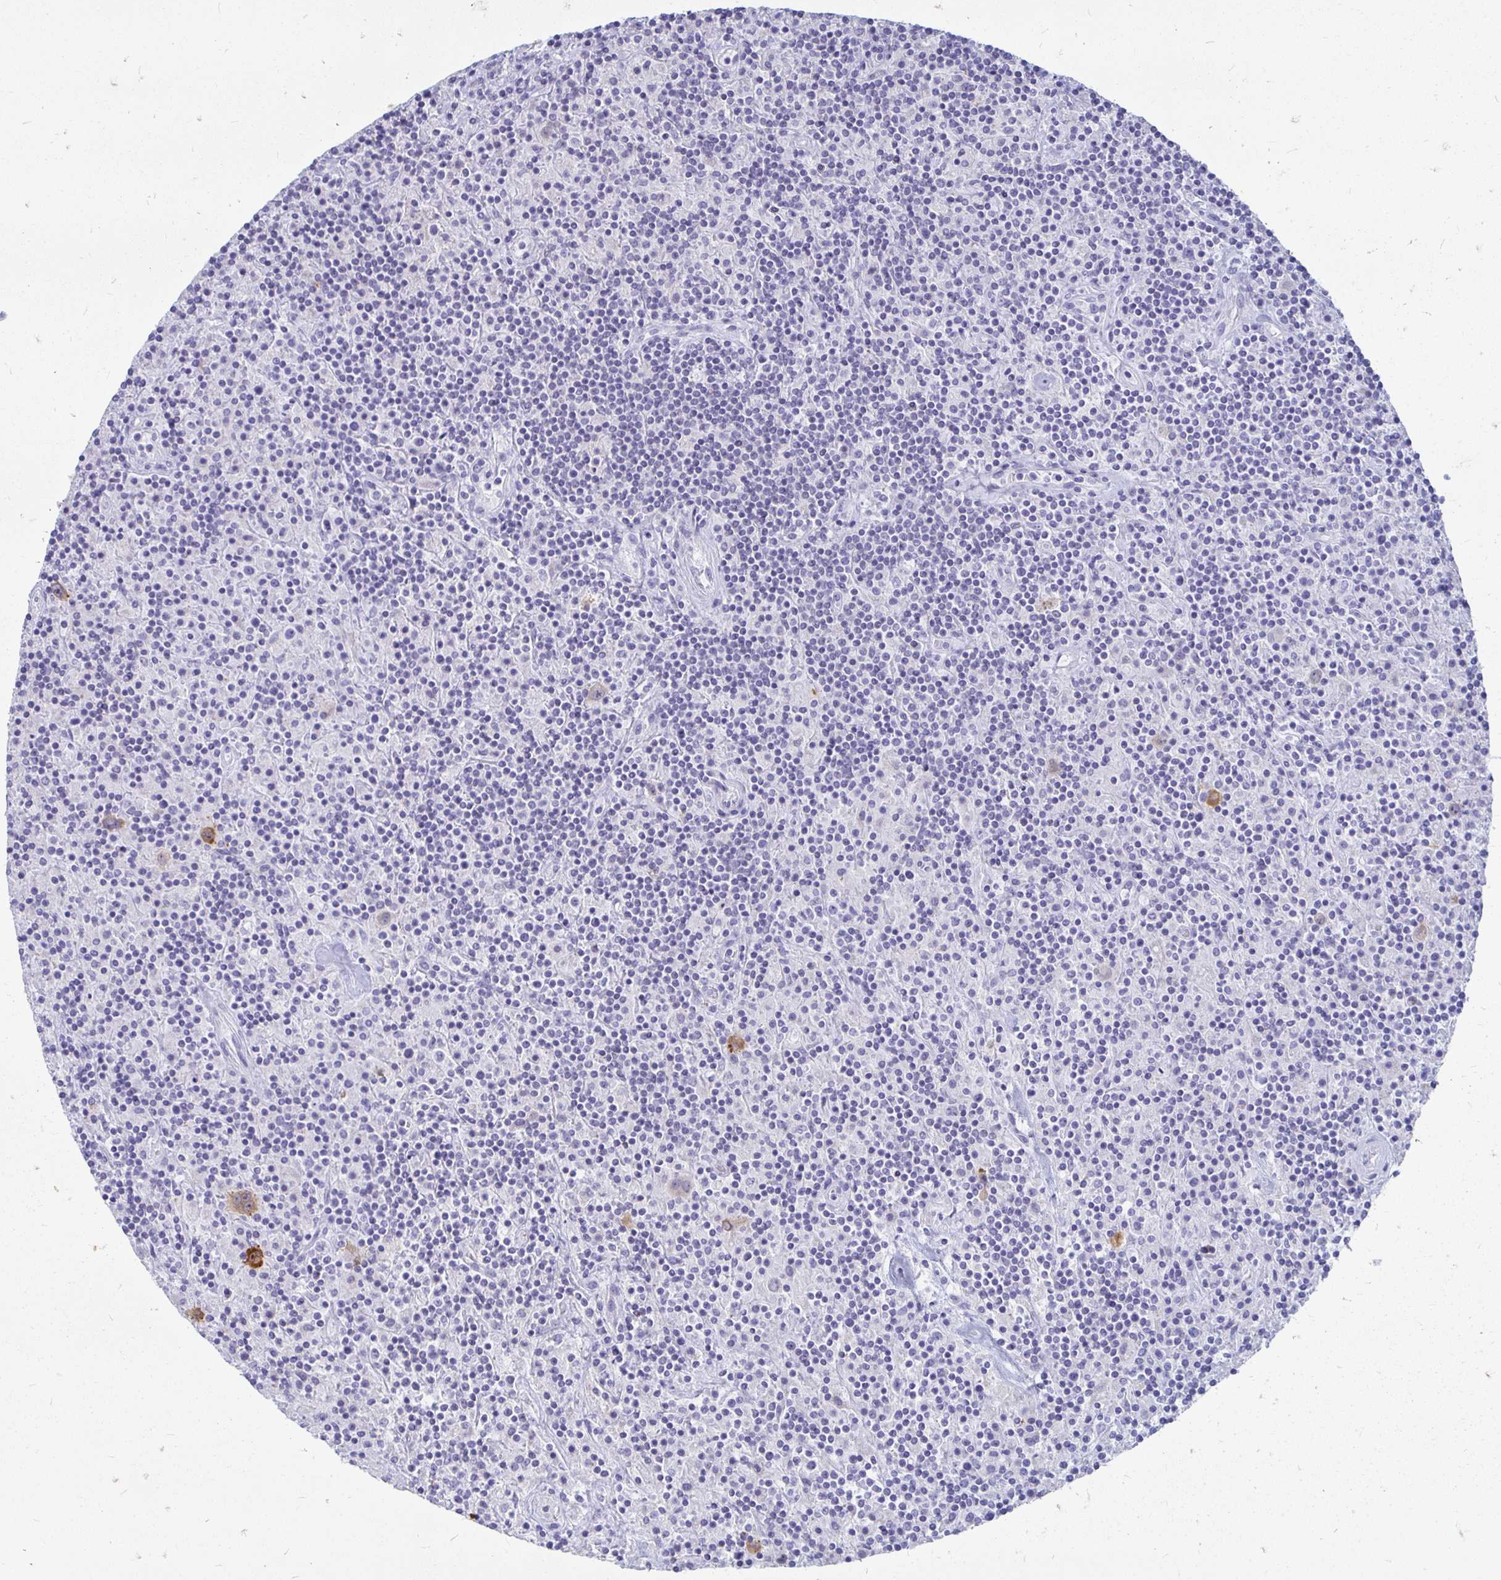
{"staining": {"intensity": "moderate", "quantity": "25%-75%", "location": "cytoplasmic/membranous"}, "tissue": "lymphoma", "cell_type": "Tumor cells", "image_type": "cancer", "snomed": [{"axis": "morphology", "description": "Hodgkin's disease, NOS"}, {"axis": "topography", "description": "Lymph node"}], "caption": "Brown immunohistochemical staining in lymphoma shows moderate cytoplasmic/membranous staining in about 25%-75% of tumor cells.", "gene": "PEG10", "patient": {"sex": "male", "age": 70}}